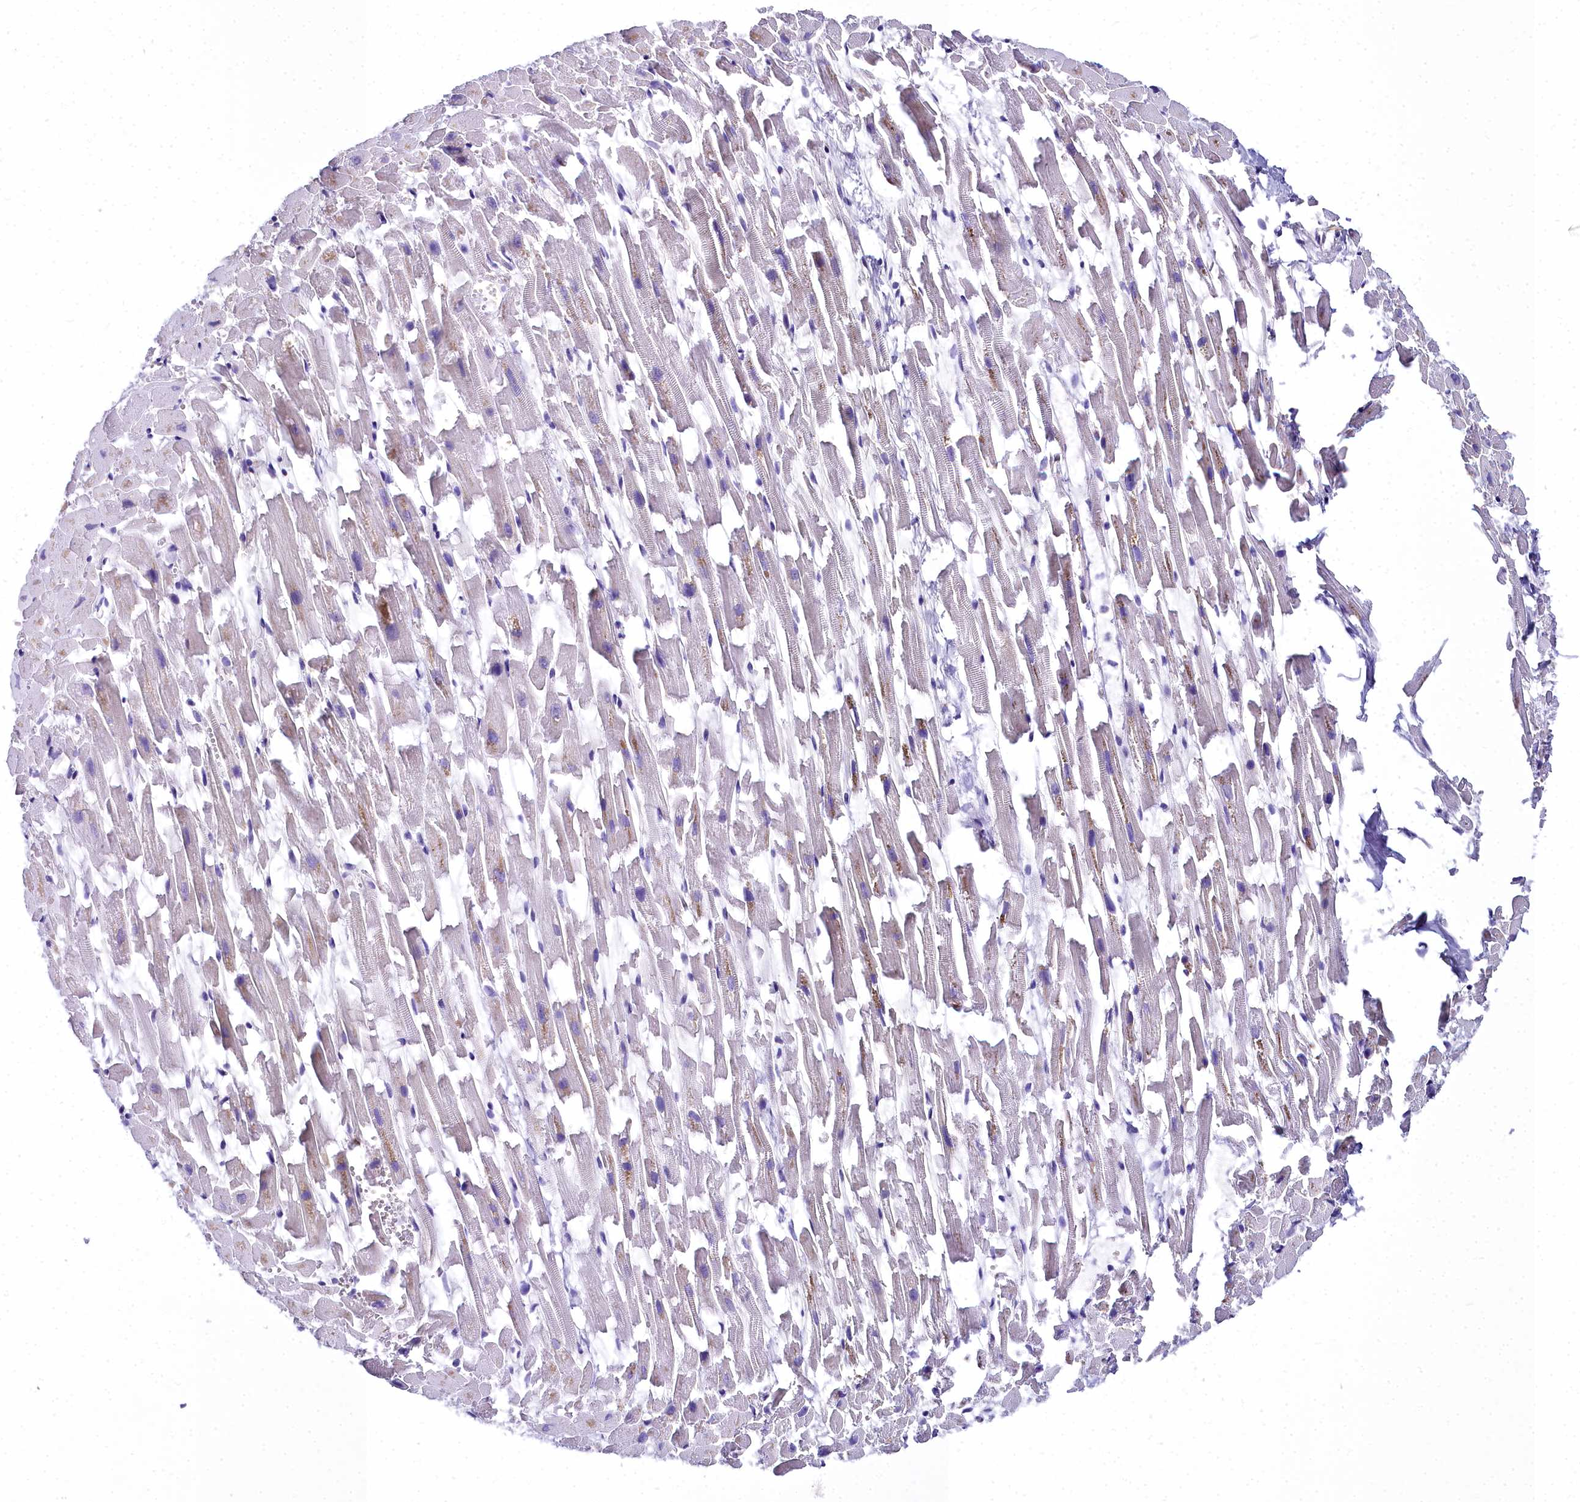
{"staining": {"intensity": "negative", "quantity": "none", "location": "none"}, "tissue": "heart muscle", "cell_type": "Cardiomyocytes", "image_type": "normal", "snomed": [{"axis": "morphology", "description": "Normal tissue, NOS"}, {"axis": "topography", "description": "Heart"}], "caption": "DAB (3,3'-diaminobenzidine) immunohistochemical staining of unremarkable heart muscle exhibits no significant staining in cardiomyocytes.", "gene": "TIMM22", "patient": {"sex": "female", "age": 64}}